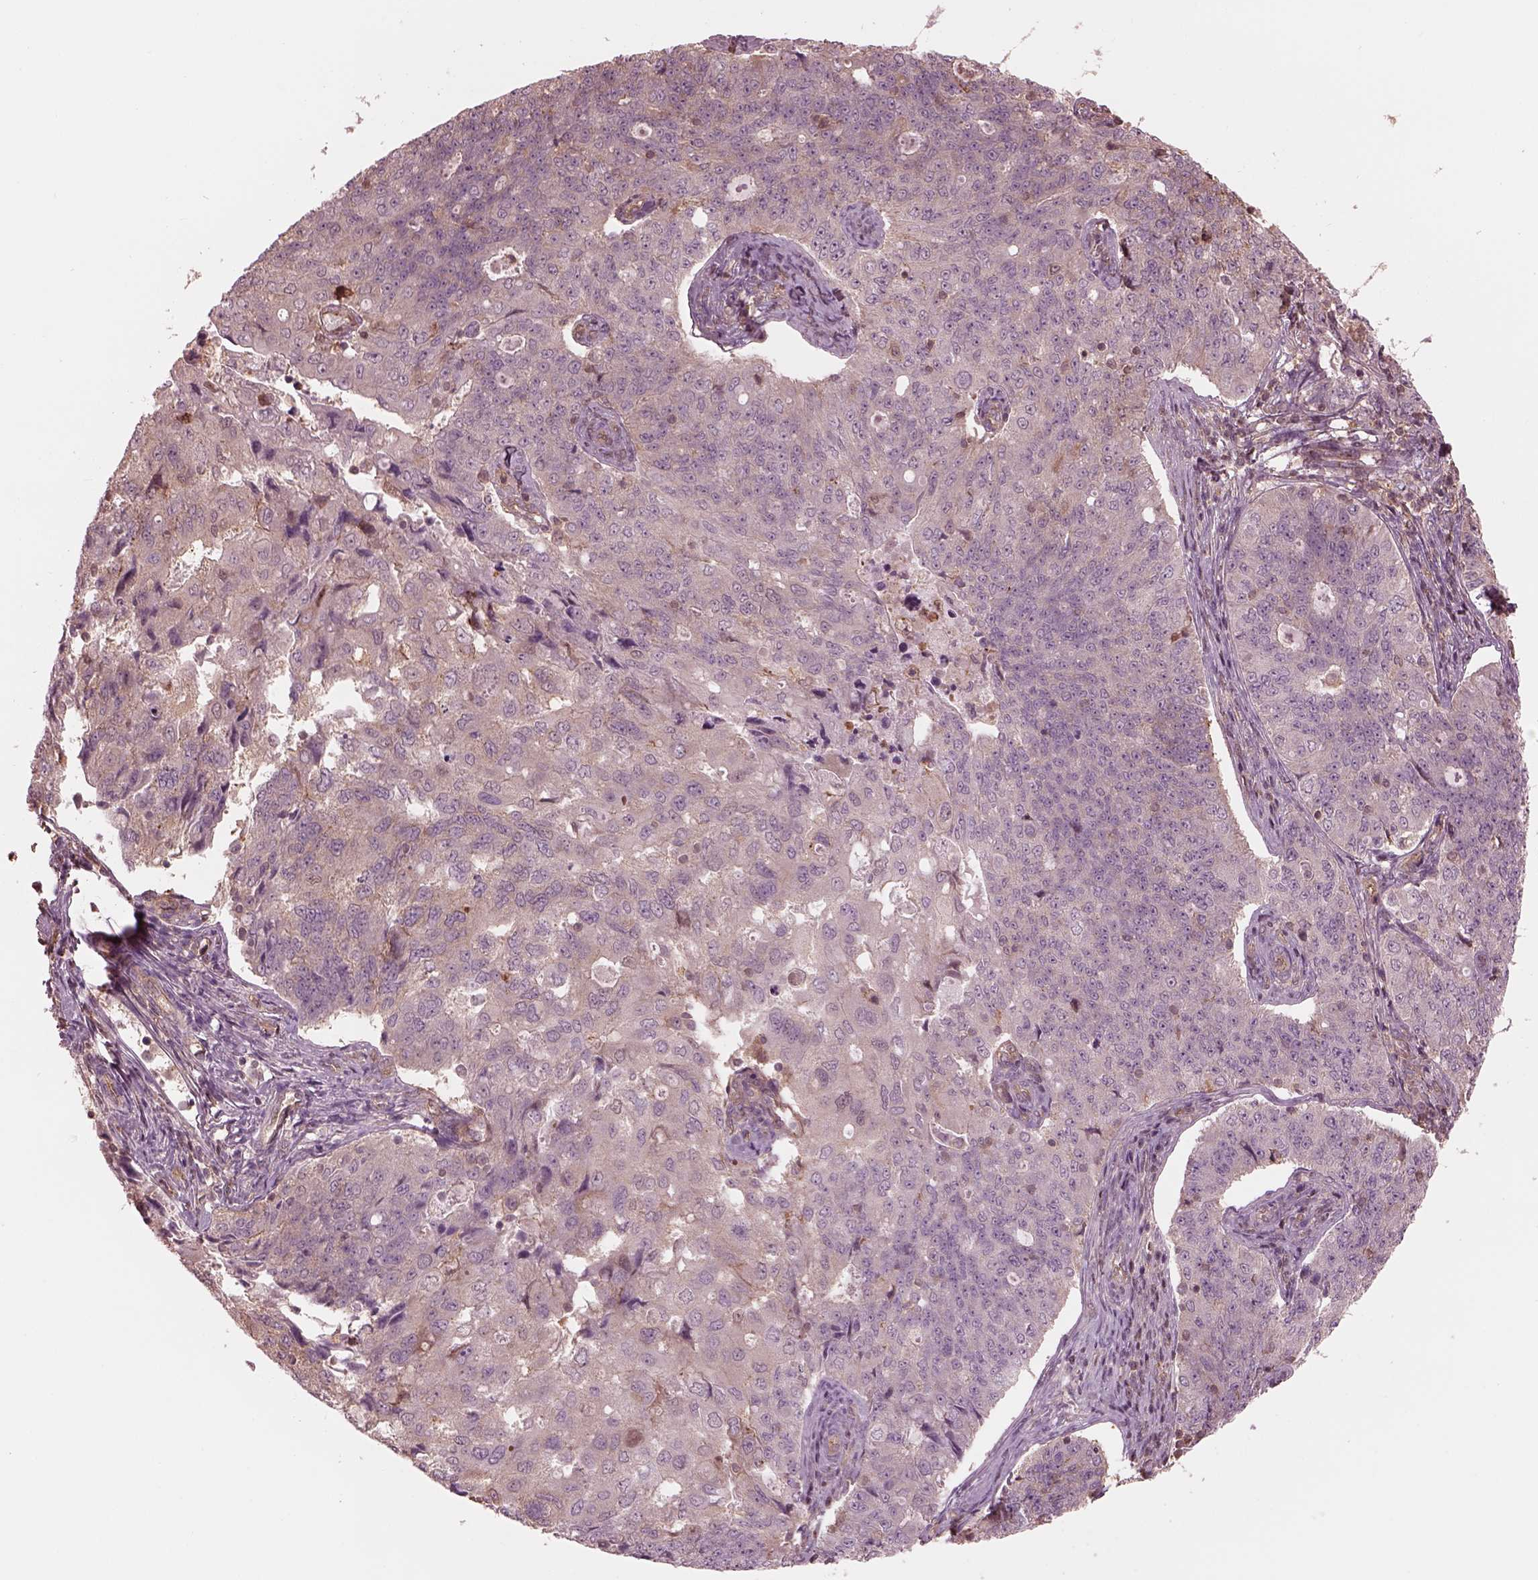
{"staining": {"intensity": "weak", "quantity": "<25%", "location": "cytoplasmic/membranous"}, "tissue": "endometrial cancer", "cell_type": "Tumor cells", "image_type": "cancer", "snomed": [{"axis": "morphology", "description": "Adenocarcinoma, NOS"}, {"axis": "topography", "description": "Endometrium"}], "caption": "There is no significant positivity in tumor cells of endometrial cancer (adenocarcinoma). (DAB (3,3'-diaminobenzidine) immunohistochemistry with hematoxylin counter stain).", "gene": "STK33", "patient": {"sex": "female", "age": 43}}